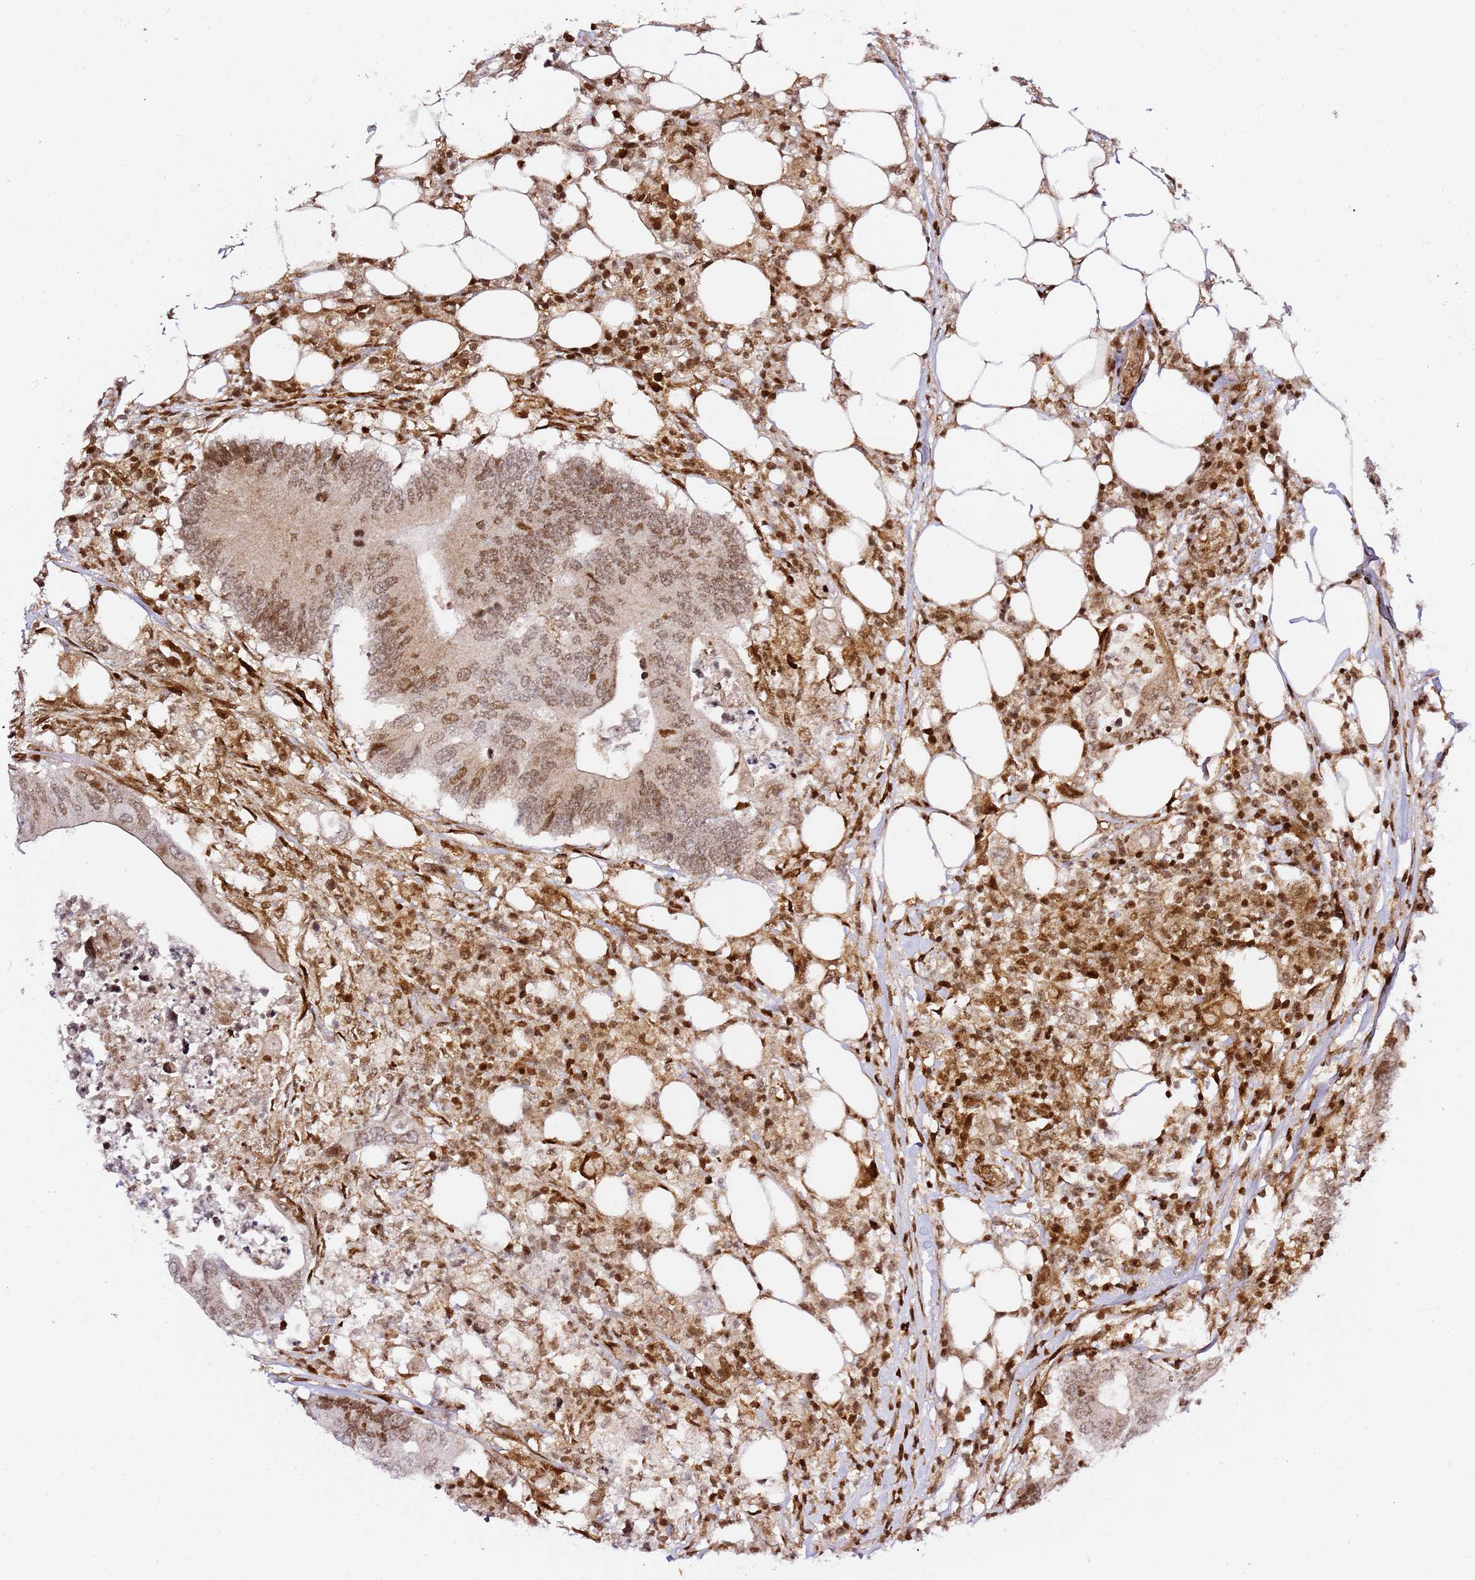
{"staining": {"intensity": "moderate", "quantity": ">75%", "location": "nuclear"}, "tissue": "colorectal cancer", "cell_type": "Tumor cells", "image_type": "cancer", "snomed": [{"axis": "morphology", "description": "Adenocarcinoma, NOS"}, {"axis": "topography", "description": "Colon"}], "caption": "IHC of human adenocarcinoma (colorectal) shows medium levels of moderate nuclear positivity in approximately >75% of tumor cells. Immunohistochemistry (ihc) stains the protein of interest in brown and the nuclei are stained blue.", "gene": "GBP2", "patient": {"sex": "male", "age": 71}}